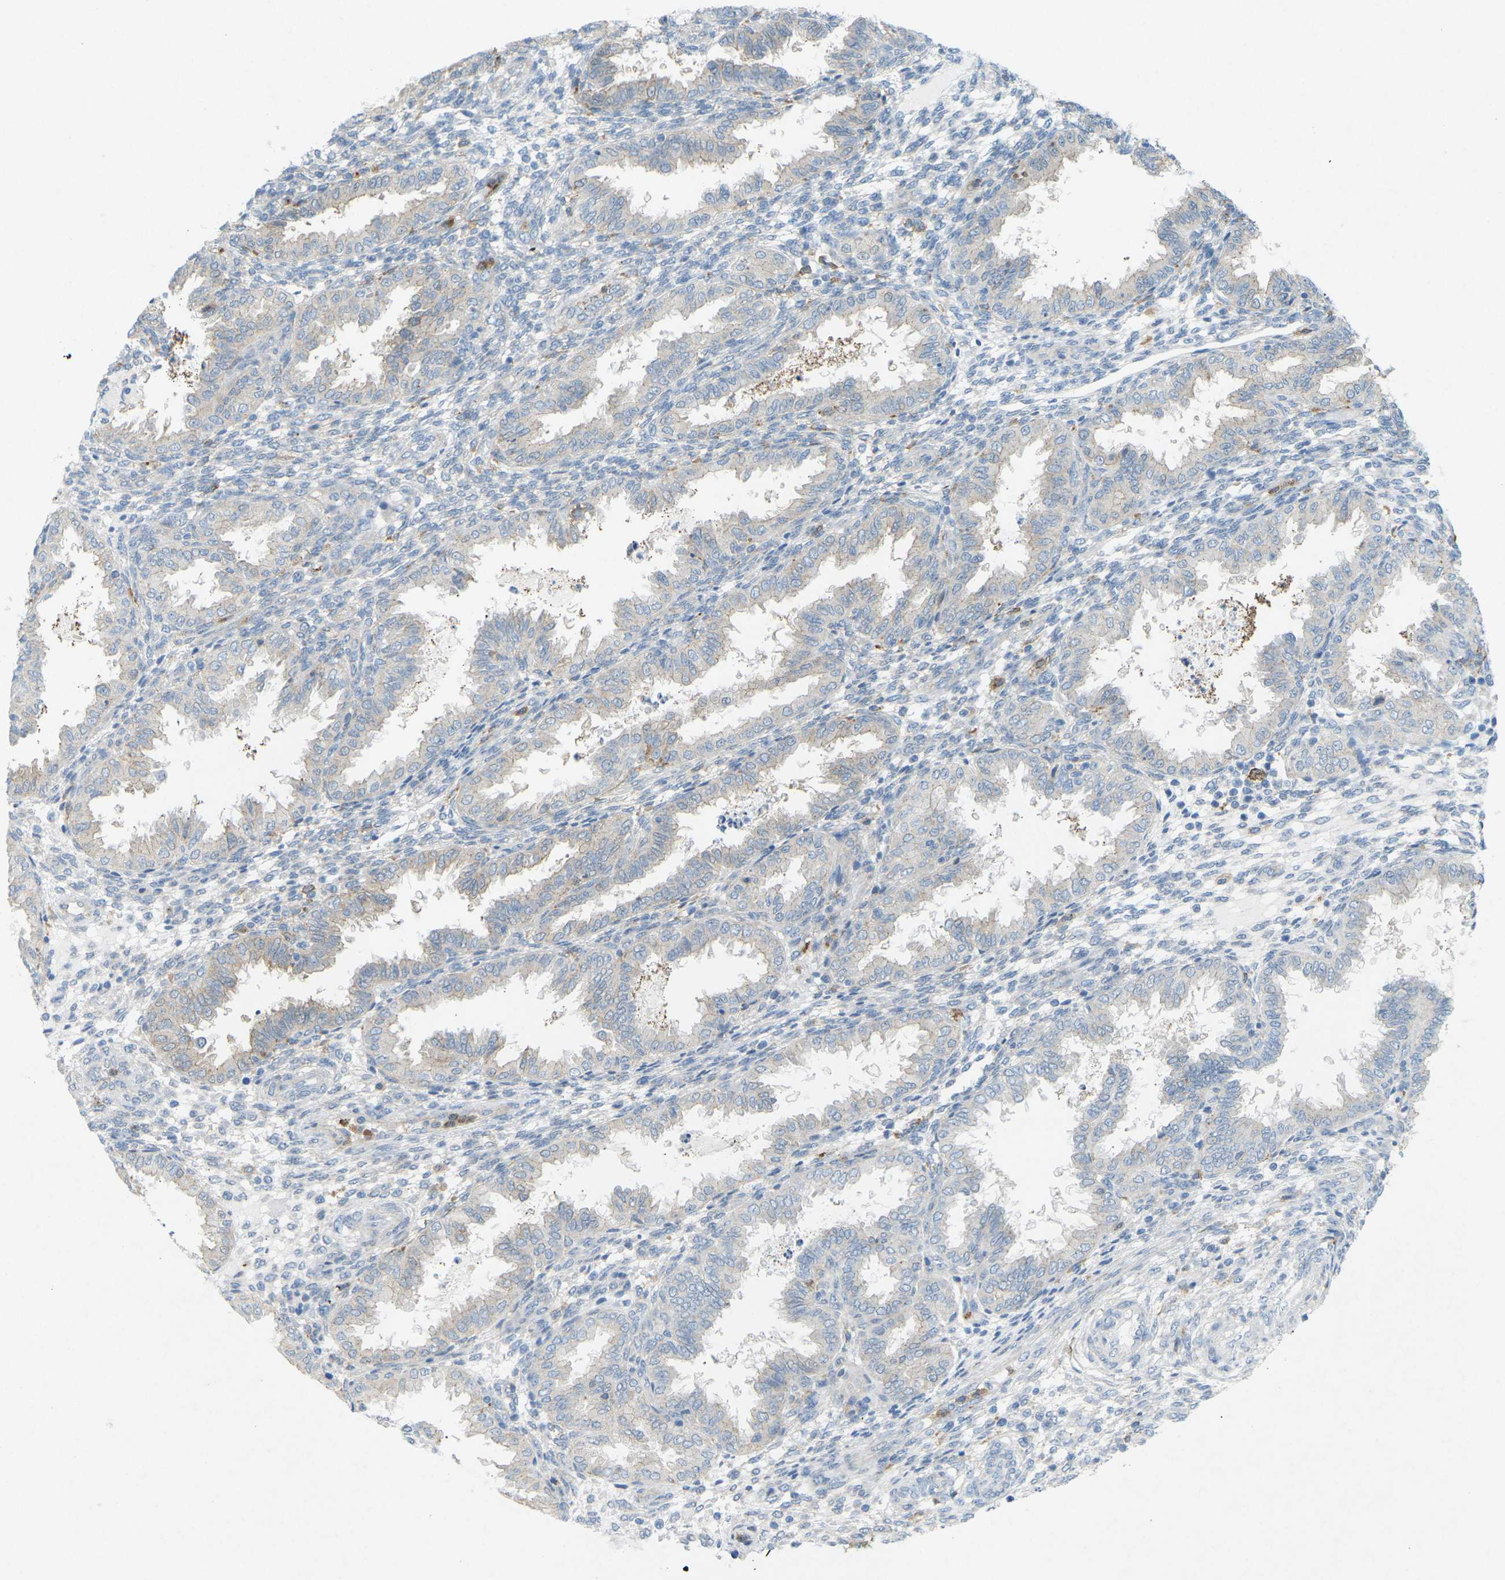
{"staining": {"intensity": "negative", "quantity": "none", "location": "none"}, "tissue": "endometrium", "cell_type": "Cells in endometrial stroma", "image_type": "normal", "snomed": [{"axis": "morphology", "description": "Normal tissue, NOS"}, {"axis": "topography", "description": "Endometrium"}], "caption": "Benign endometrium was stained to show a protein in brown. There is no significant staining in cells in endometrial stroma.", "gene": "STK11", "patient": {"sex": "female", "age": 33}}